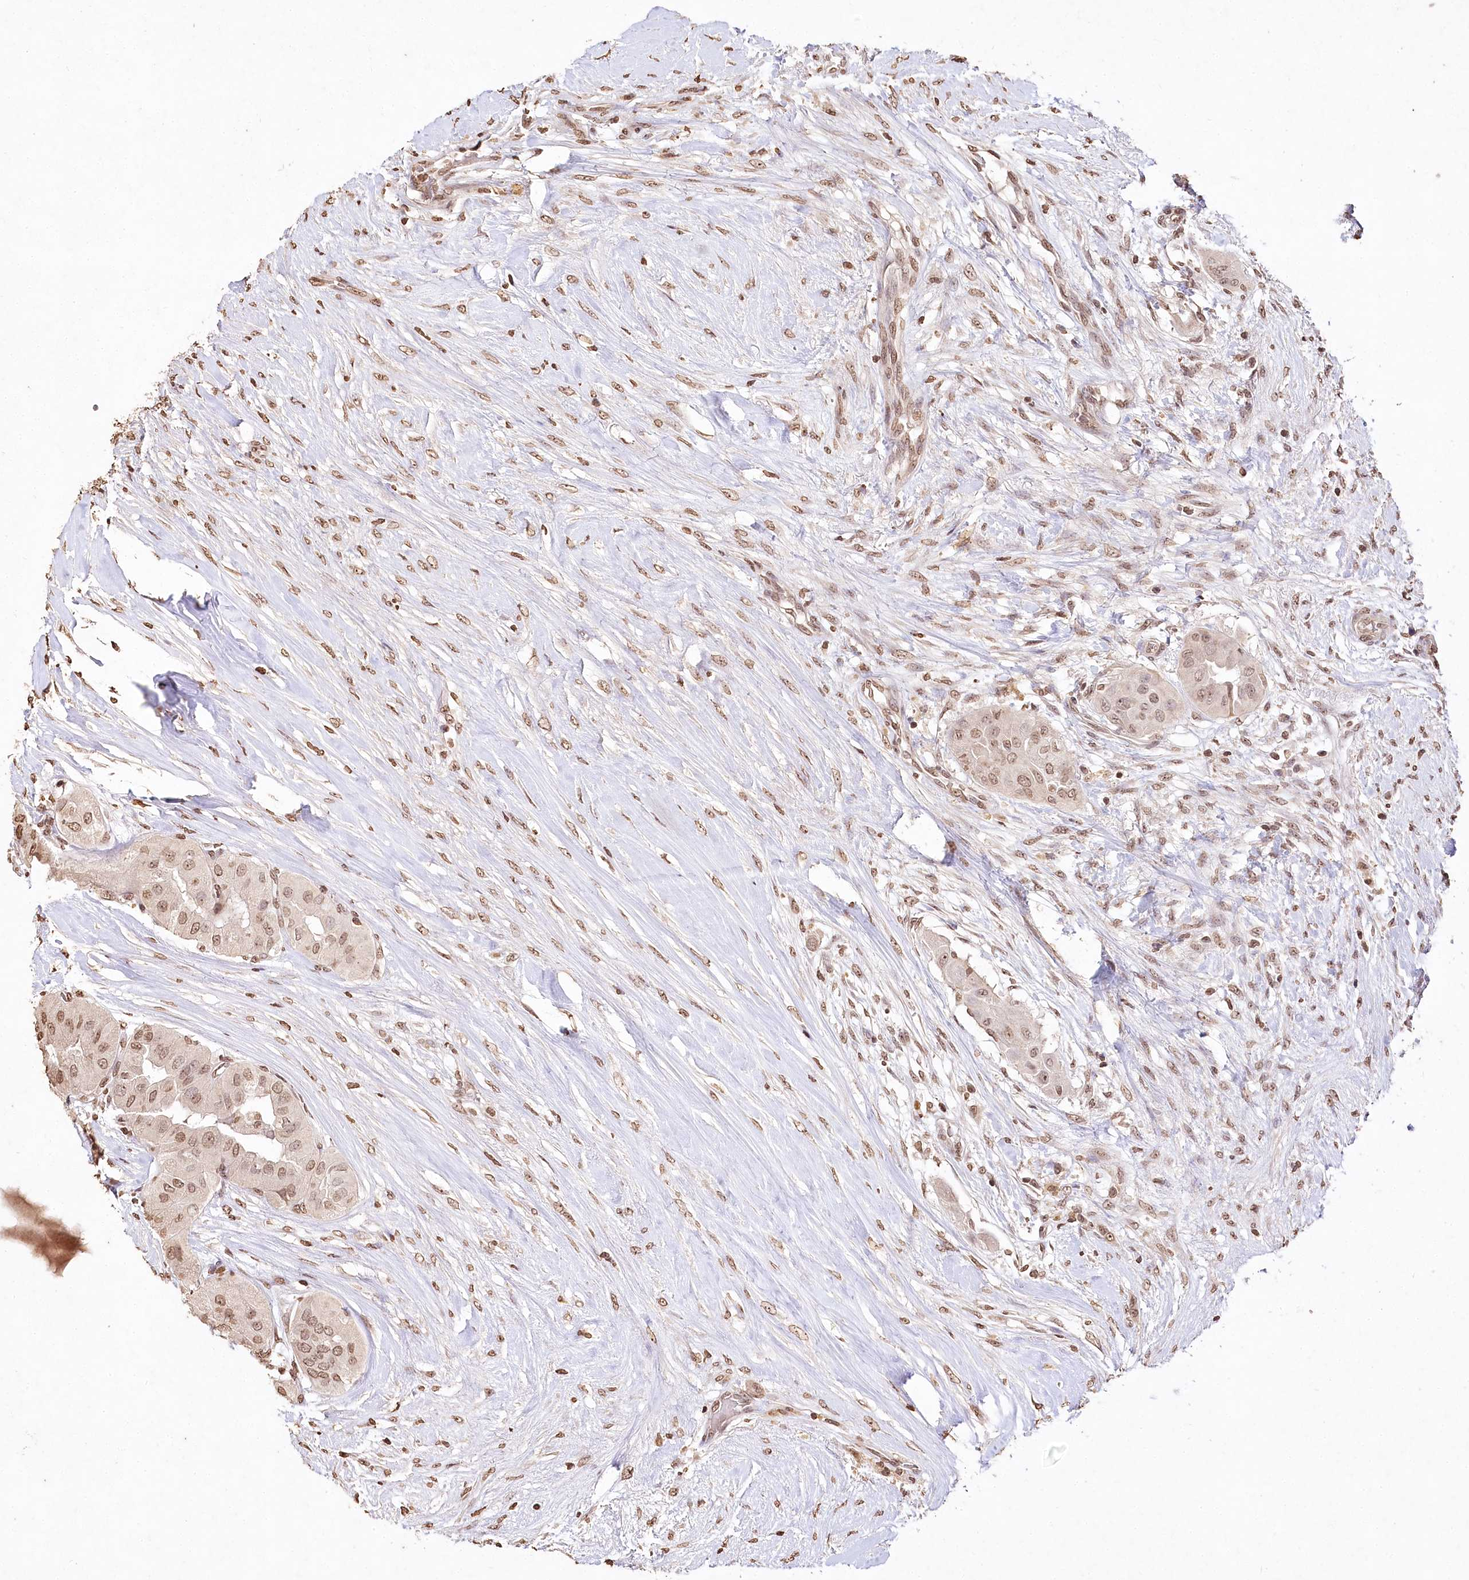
{"staining": {"intensity": "weak", "quantity": ">75%", "location": "cytoplasmic/membranous,nuclear"}, "tissue": "thyroid cancer", "cell_type": "Tumor cells", "image_type": "cancer", "snomed": [{"axis": "morphology", "description": "Papillary adenocarcinoma, NOS"}, {"axis": "topography", "description": "Thyroid gland"}], "caption": "Immunohistochemistry (IHC) (DAB (3,3'-diaminobenzidine)) staining of human thyroid papillary adenocarcinoma reveals weak cytoplasmic/membranous and nuclear protein expression in approximately >75% of tumor cells. Nuclei are stained in blue.", "gene": "DMXL1", "patient": {"sex": "female", "age": 59}}